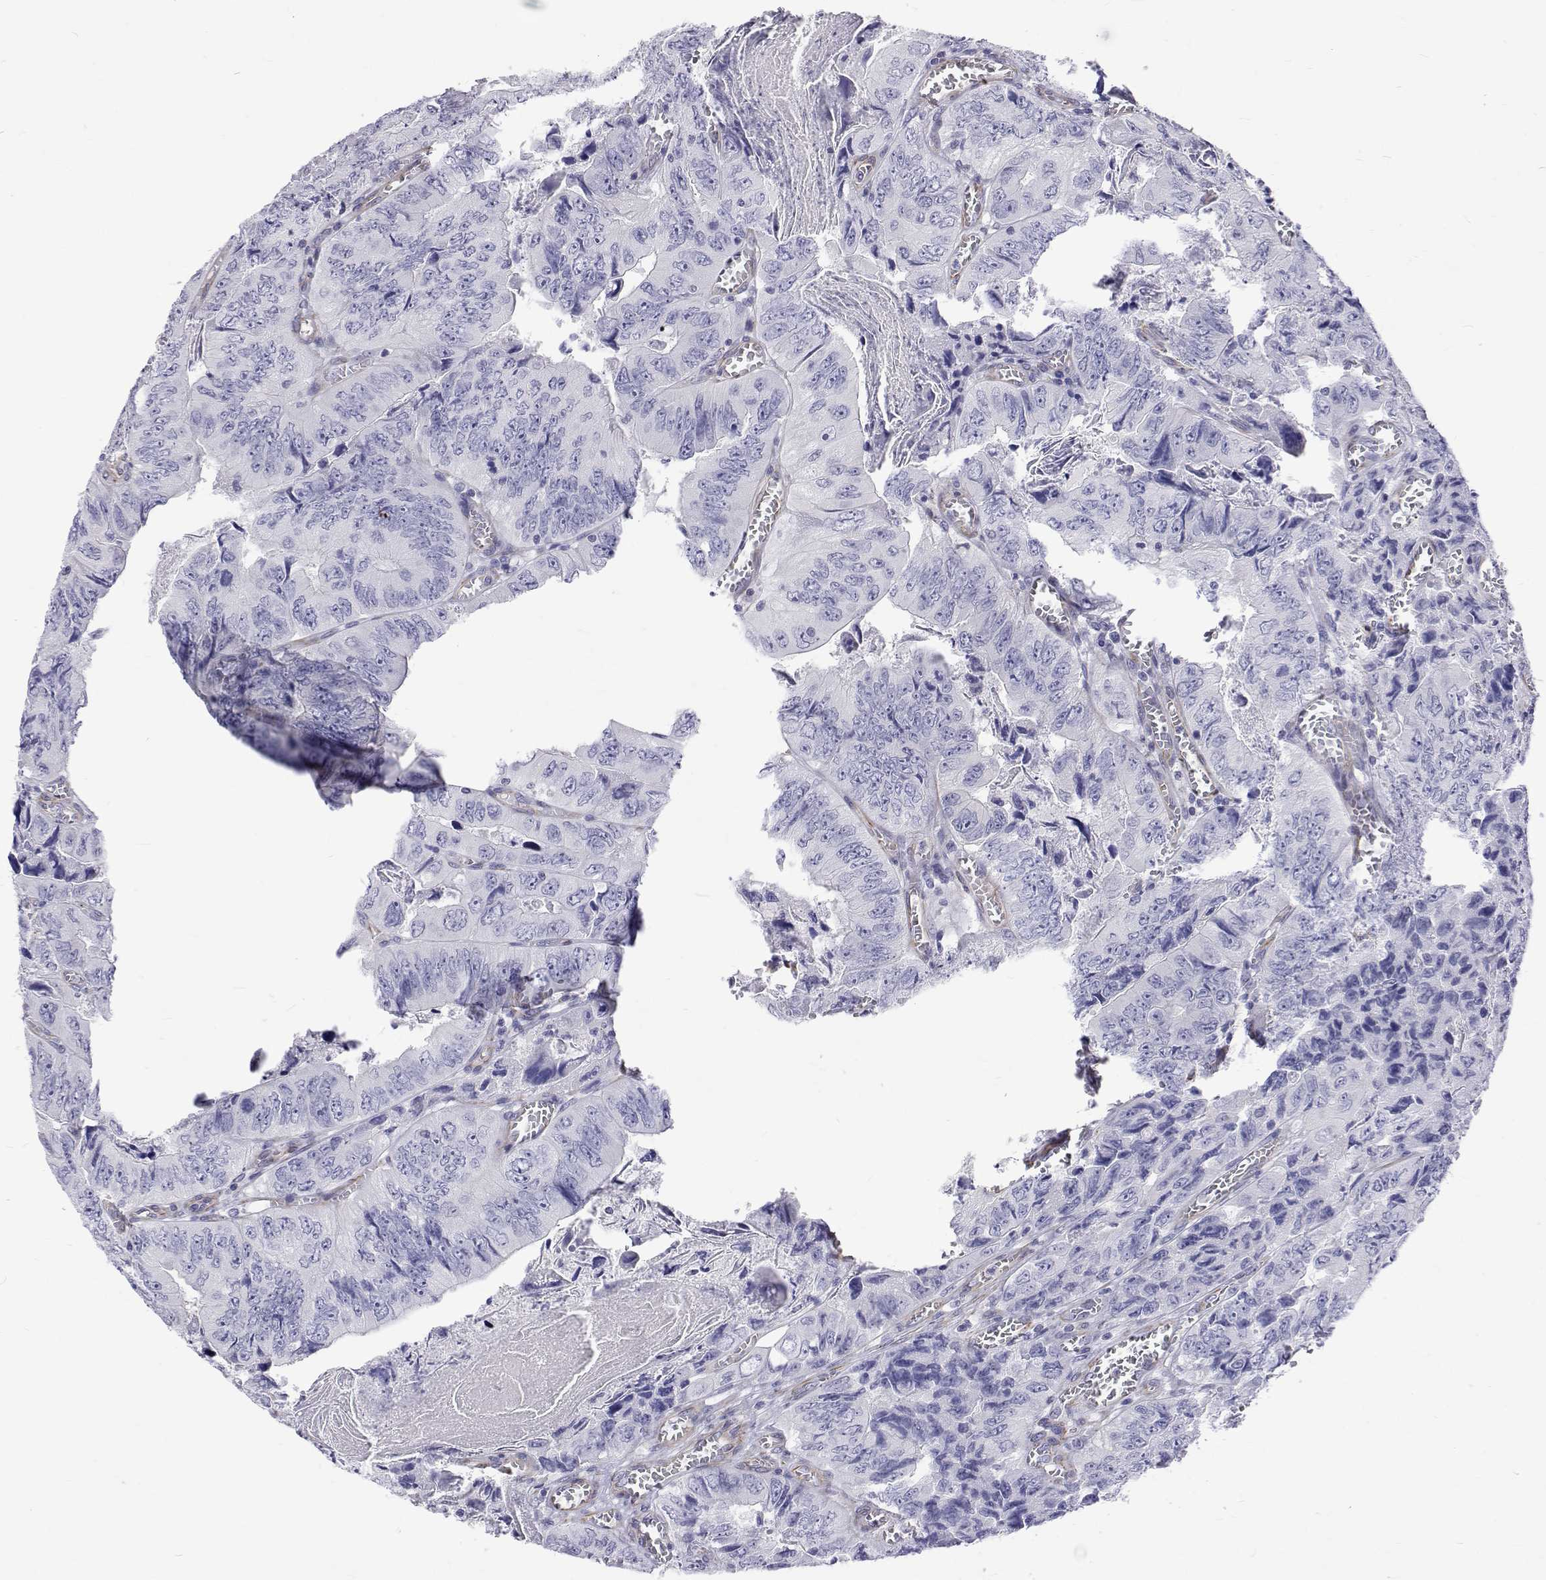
{"staining": {"intensity": "negative", "quantity": "none", "location": "none"}, "tissue": "colorectal cancer", "cell_type": "Tumor cells", "image_type": "cancer", "snomed": [{"axis": "morphology", "description": "Adenocarcinoma, NOS"}, {"axis": "topography", "description": "Colon"}], "caption": "This is a micrograph of immunohistochemistry (IHC) staining of adenocarcinoma (colorectal), which shows no positivity in tumor cells.", "gene": "OPRPN", "patient": {"sex": "female", "age": 84}}